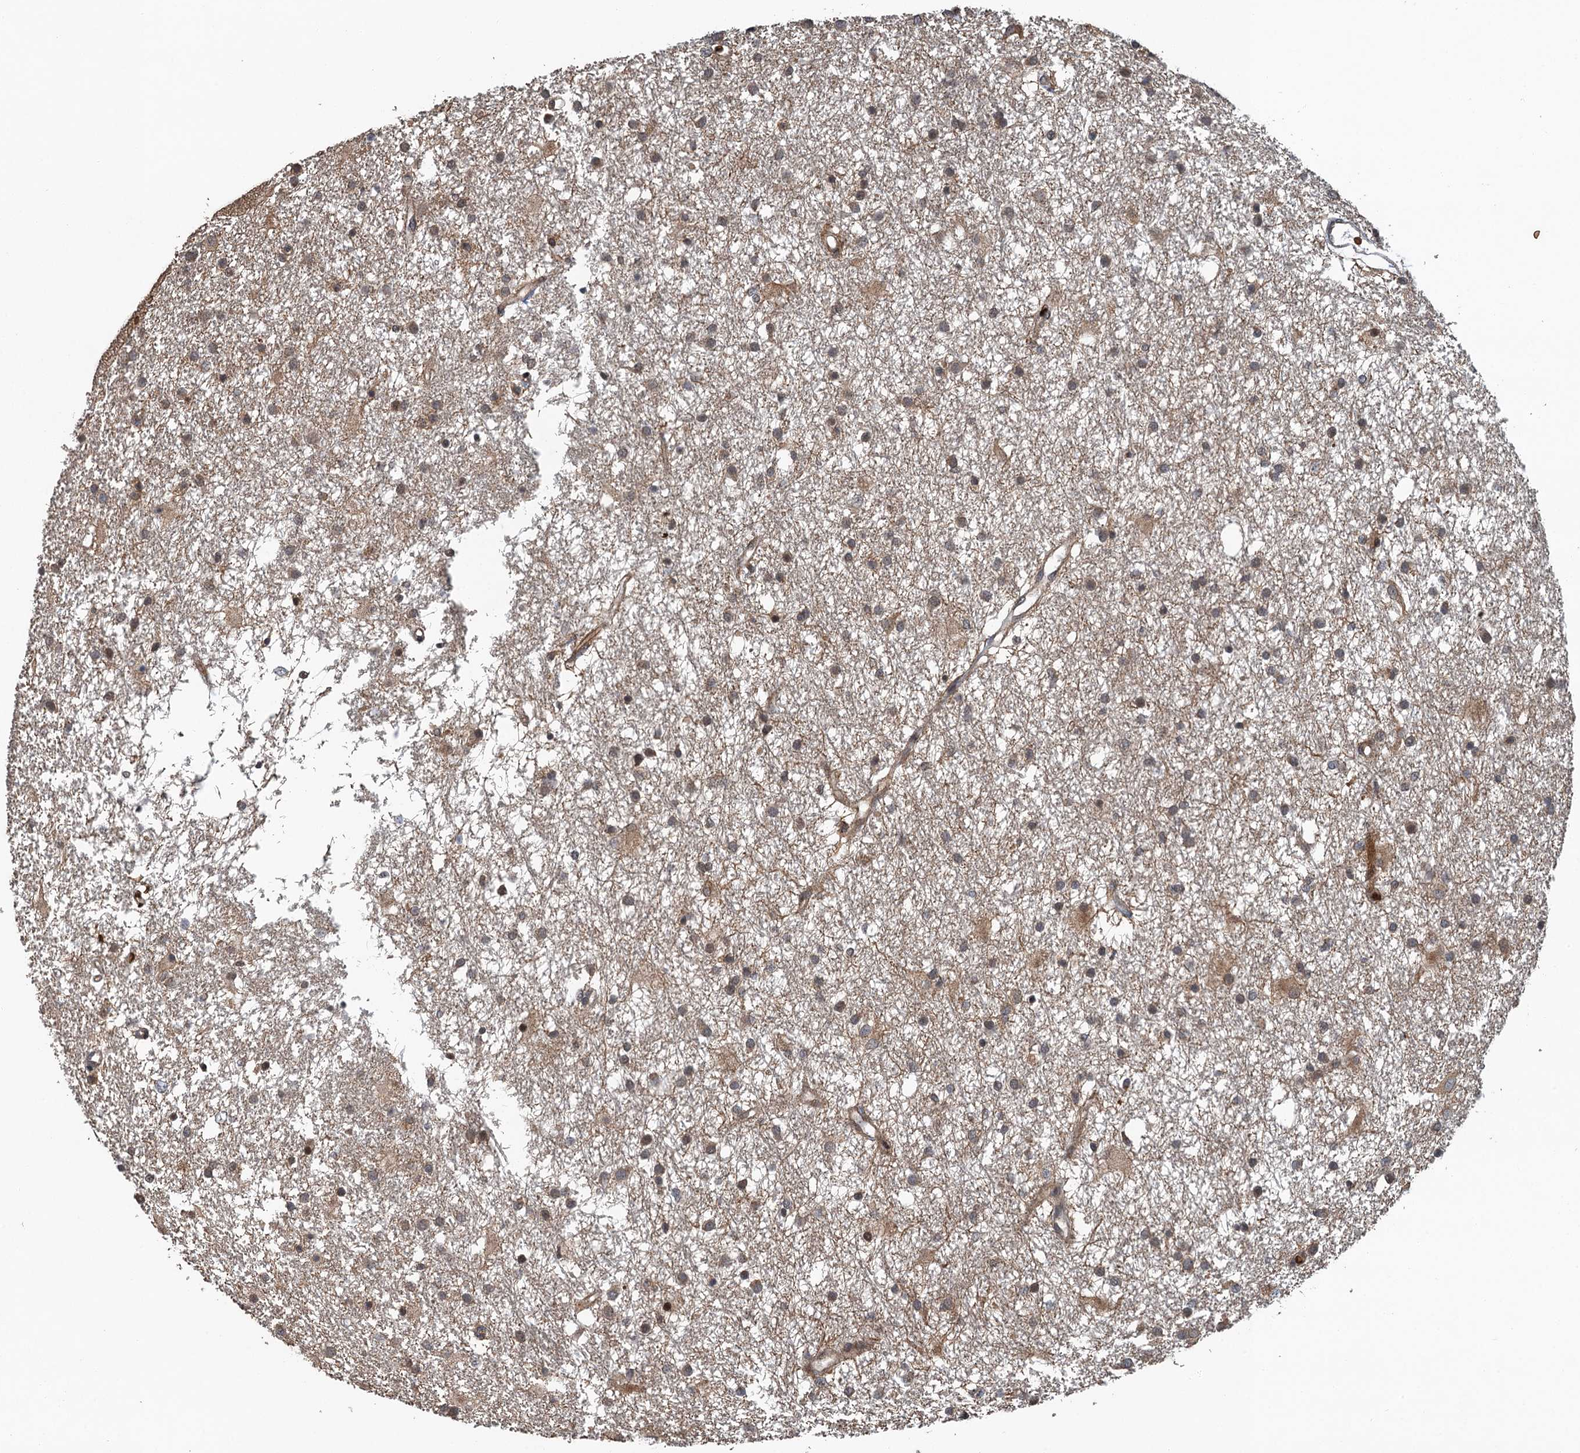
{"staining": {"intensity": "weak", "quantity": ">75%", "location": "cytoplasmic/membranous"}, "tissue": "glioma", "cell_type": "Tumor cells", "image_type": "cancer", "snomed": [{"axis": "morphology", "description": "Glioma, malignant, High grade"}, {"axis": "topography", "description": "Brain"}], "caption": "Glioma stained for a protein displays weak cytoplasmic/membranous positivity in tumor cells.", "gene": "SNX32", "patient": {"sex": "male", "age": 77}}